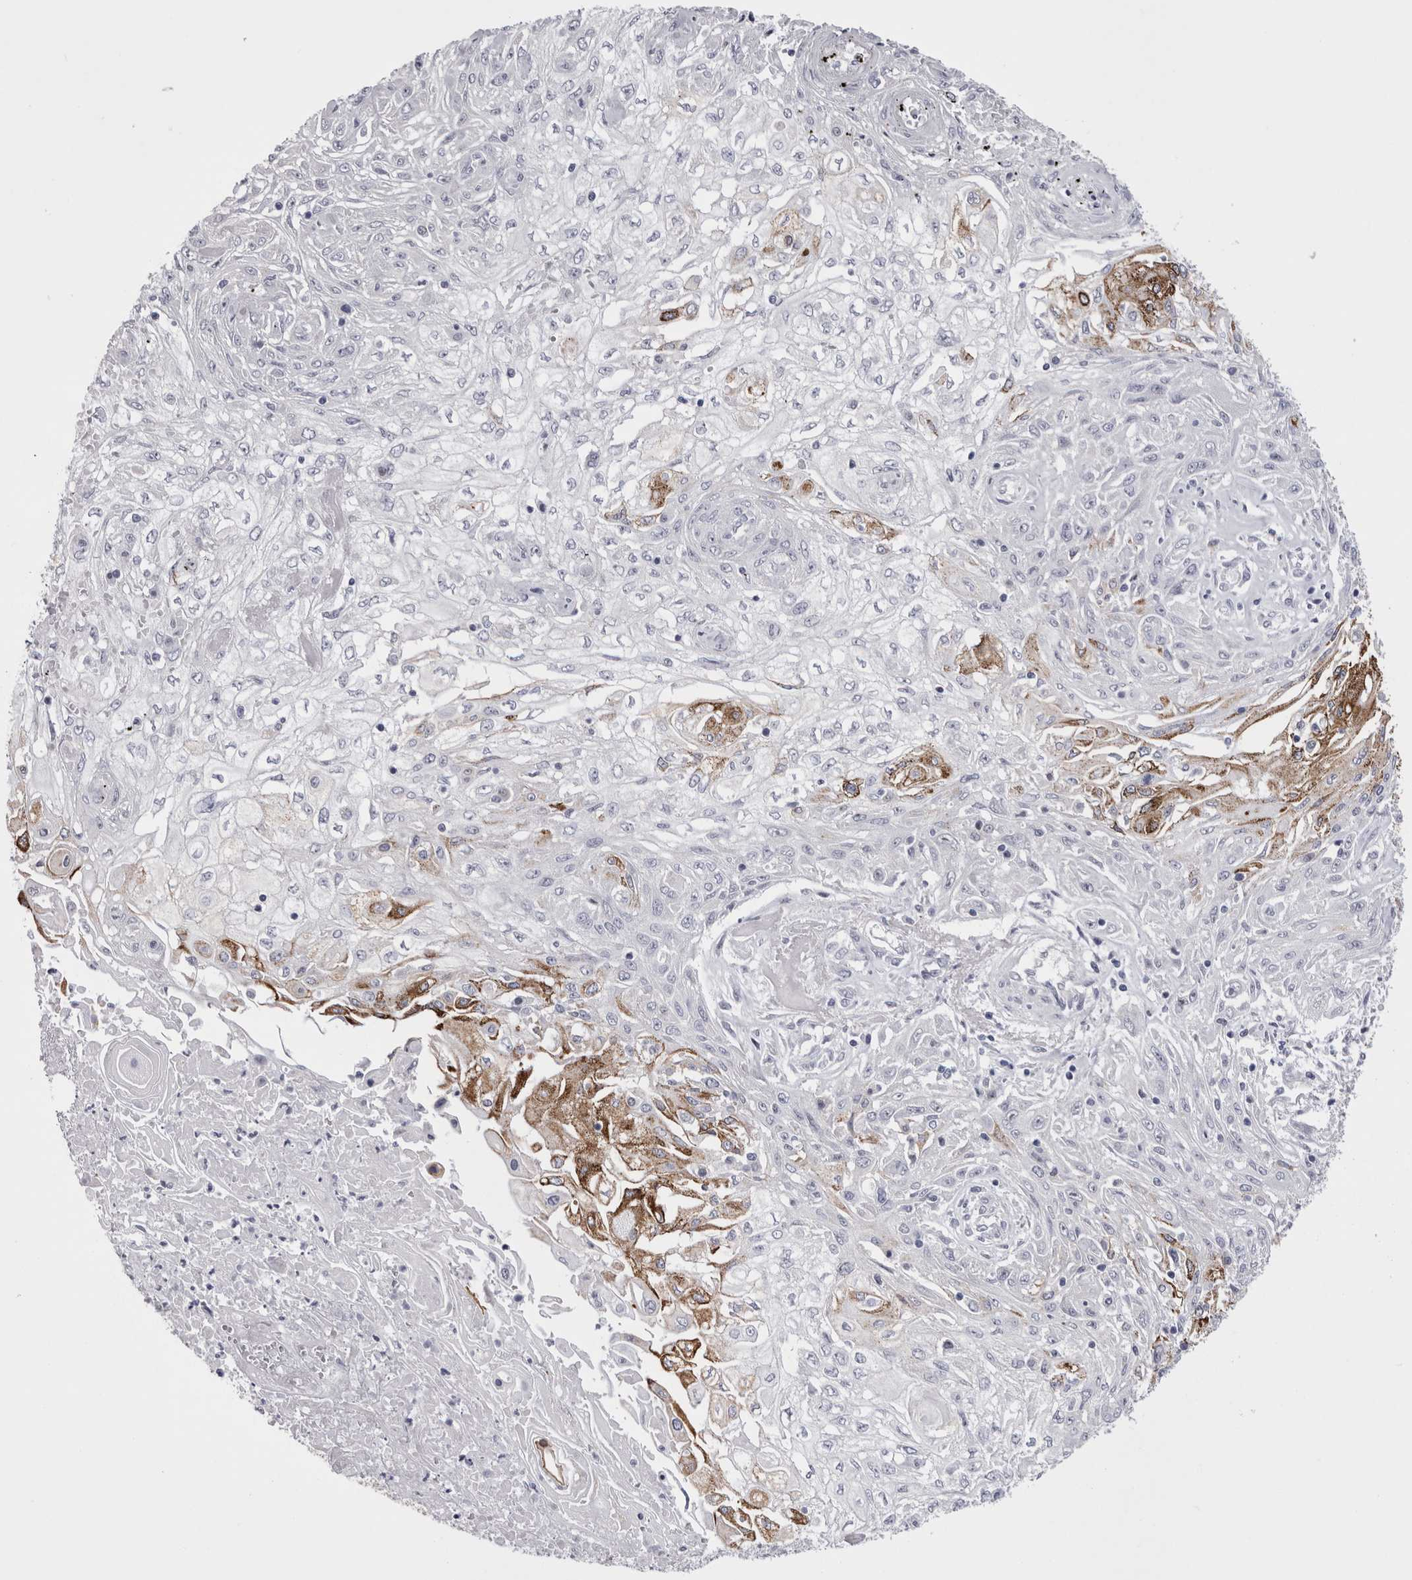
{"staining": {"intensity": "moderate", "quantity": "<25%", "location": "cytoplasmic/membranous"}, "tissue": "skin cancer", "cell_type": "Tumor cells", "image_type": "cancer", "snomed": [{"axis": "morphology", "description": "Squamous cell carcinoma, NOS"}, {"axis": "morphology", "description": "Squamous cell carcinoma, metastatic, NOS"}, {"axis": "topography", "description": "Skin"}, {"axis": "topography", "description": "Lymph node"}], "caption": "An image of skin cancer (metastatic squamous cell carcinoma) stained for a protein shows moderate cytoplasmic/membranous brown staining in tumor cells.", "gene": "PWP2", "patient": {"sex": "male", "age": 75}}